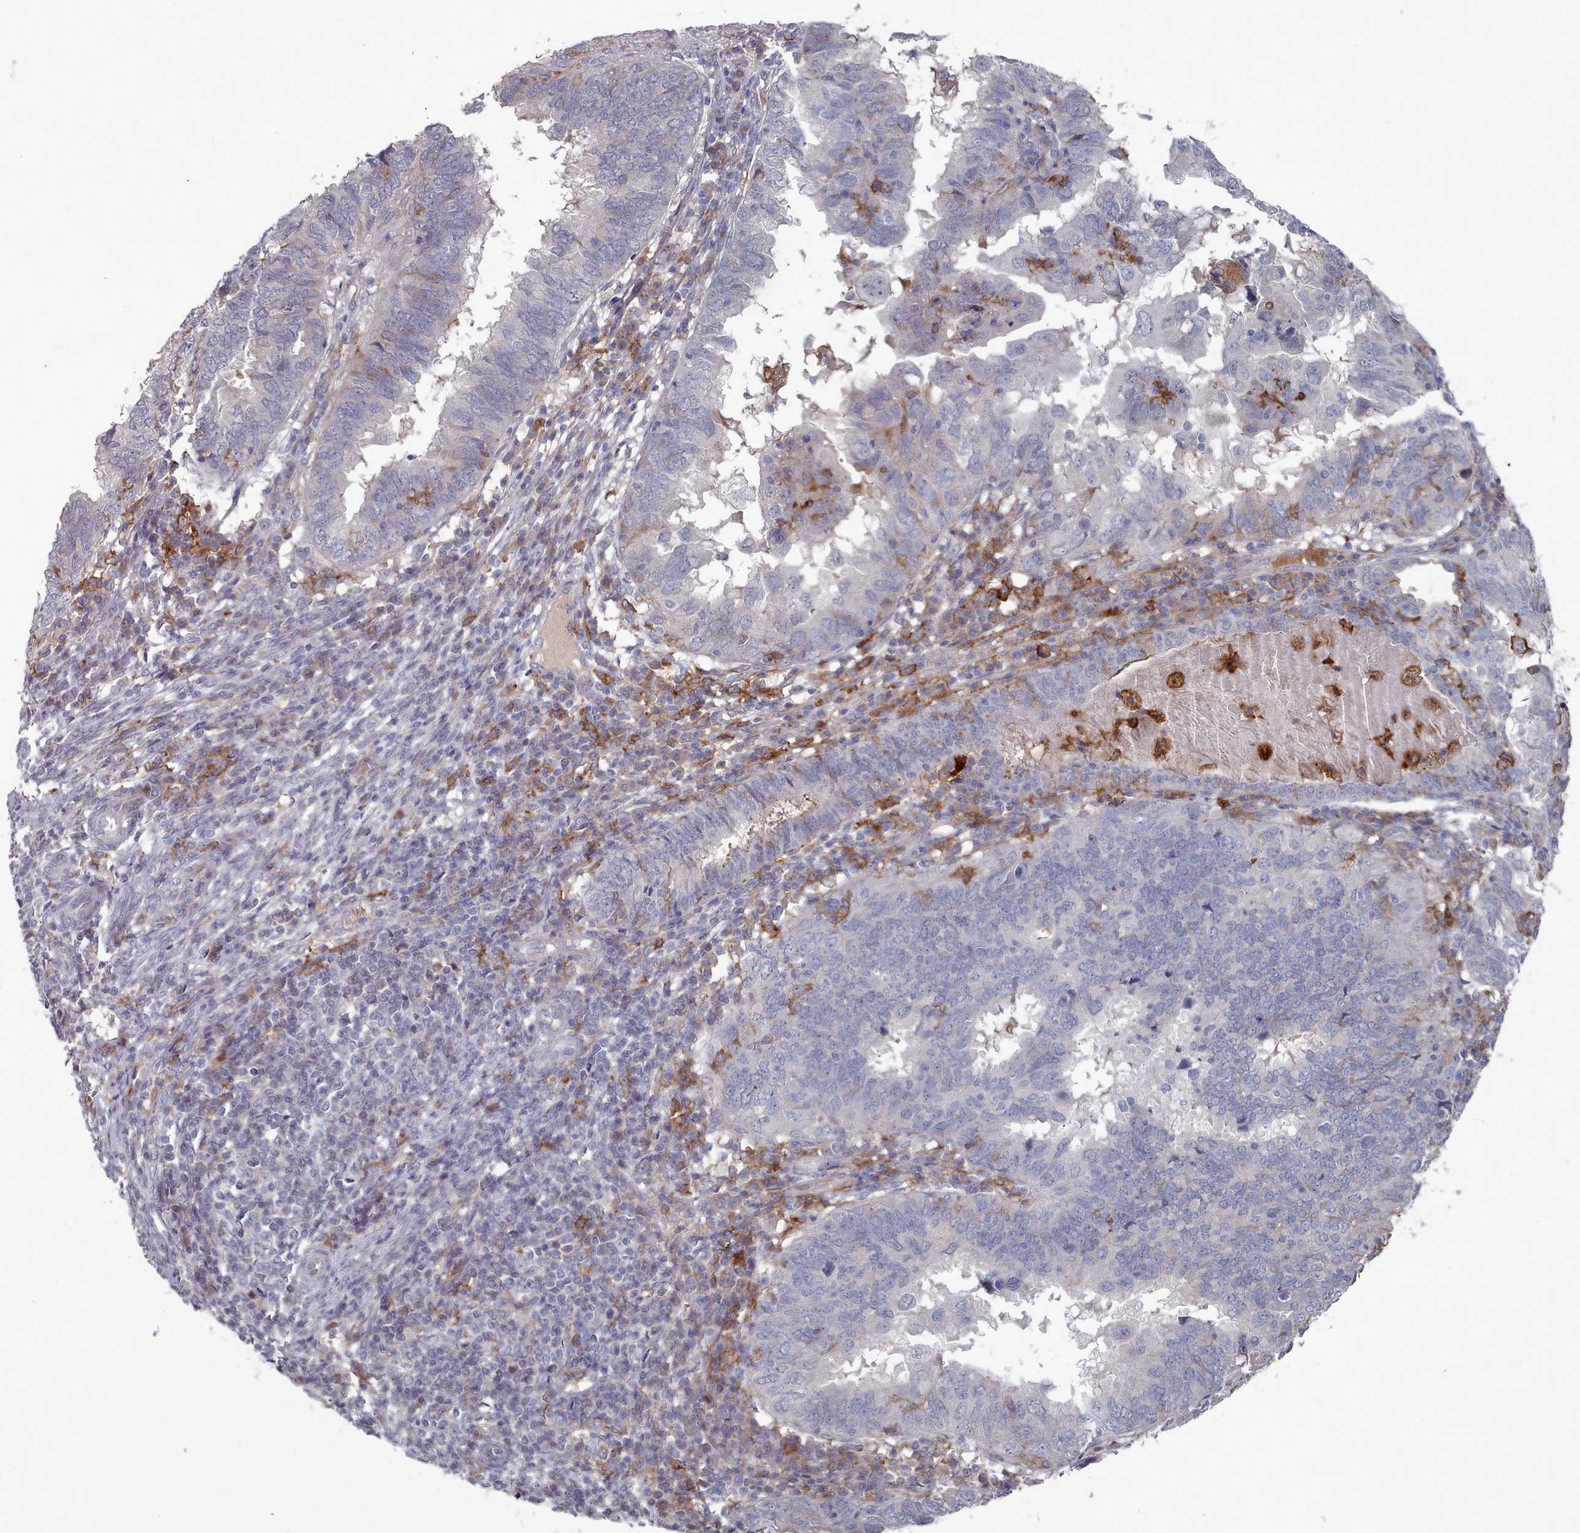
{"staining": {"intensity": "negative", "quantity": "none", "location": "none"}, "tissue": "endometrial cancer", "cell_type": "Tumor cells", "image_type": "cancer", "snomed": [{"axis": "morphology", "description": "Adenocarcinoma, NOS"}, {"axis": "topography", "description": "Uterus"}], "caption": "Immunohistochemistry micrograph of neoplastic tissue: endometrial cancer (adenocarcinoma) stained with DAB (3,3'-diaminobenzidine) shows no significant protein expression in tumor cells. (DAB (3,3'-diaminobenzidine) immunohistochemistry (IHC), high magnification).", "gene": "COL8A2", "patient": {"sex": "female", "age": 77}}